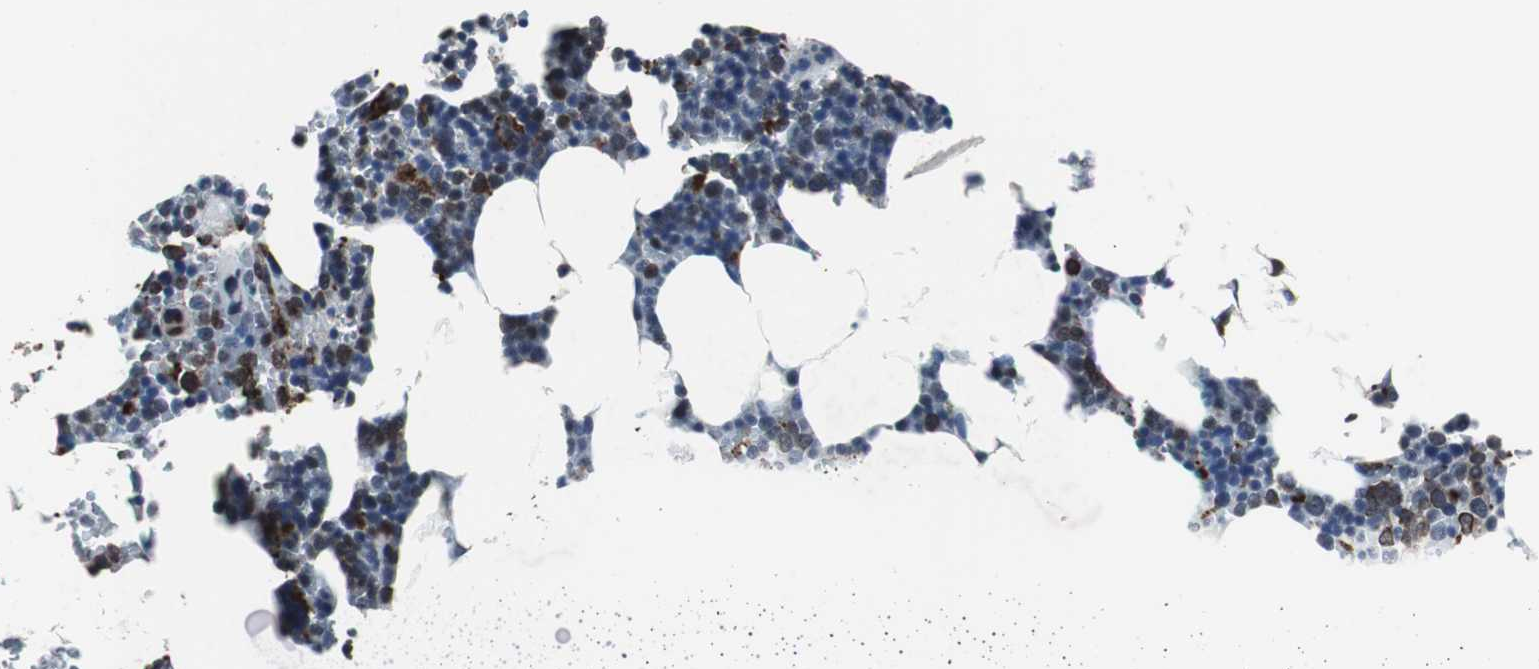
{"staining": {"intensity": "strong", "quantity": "25%-75%", "location": "nuclear"}, "tissue": "bone marrow", "cell_type": "Hematopoietic cells", "image_type": "normal", "snomed": [{"axis": "morphology", "description": "Normal tissue, NOS"}, {"axis": "topography", "description": "Bone marrow"}], "caption": "A high amount of strong nuclear expression is present in approximately 25%-75% of hematopoietic cells in benign bone marrow. Nuclei are stained in blue.", "gene": "USP10", "patient": {"sex": "female", "age": 73}}